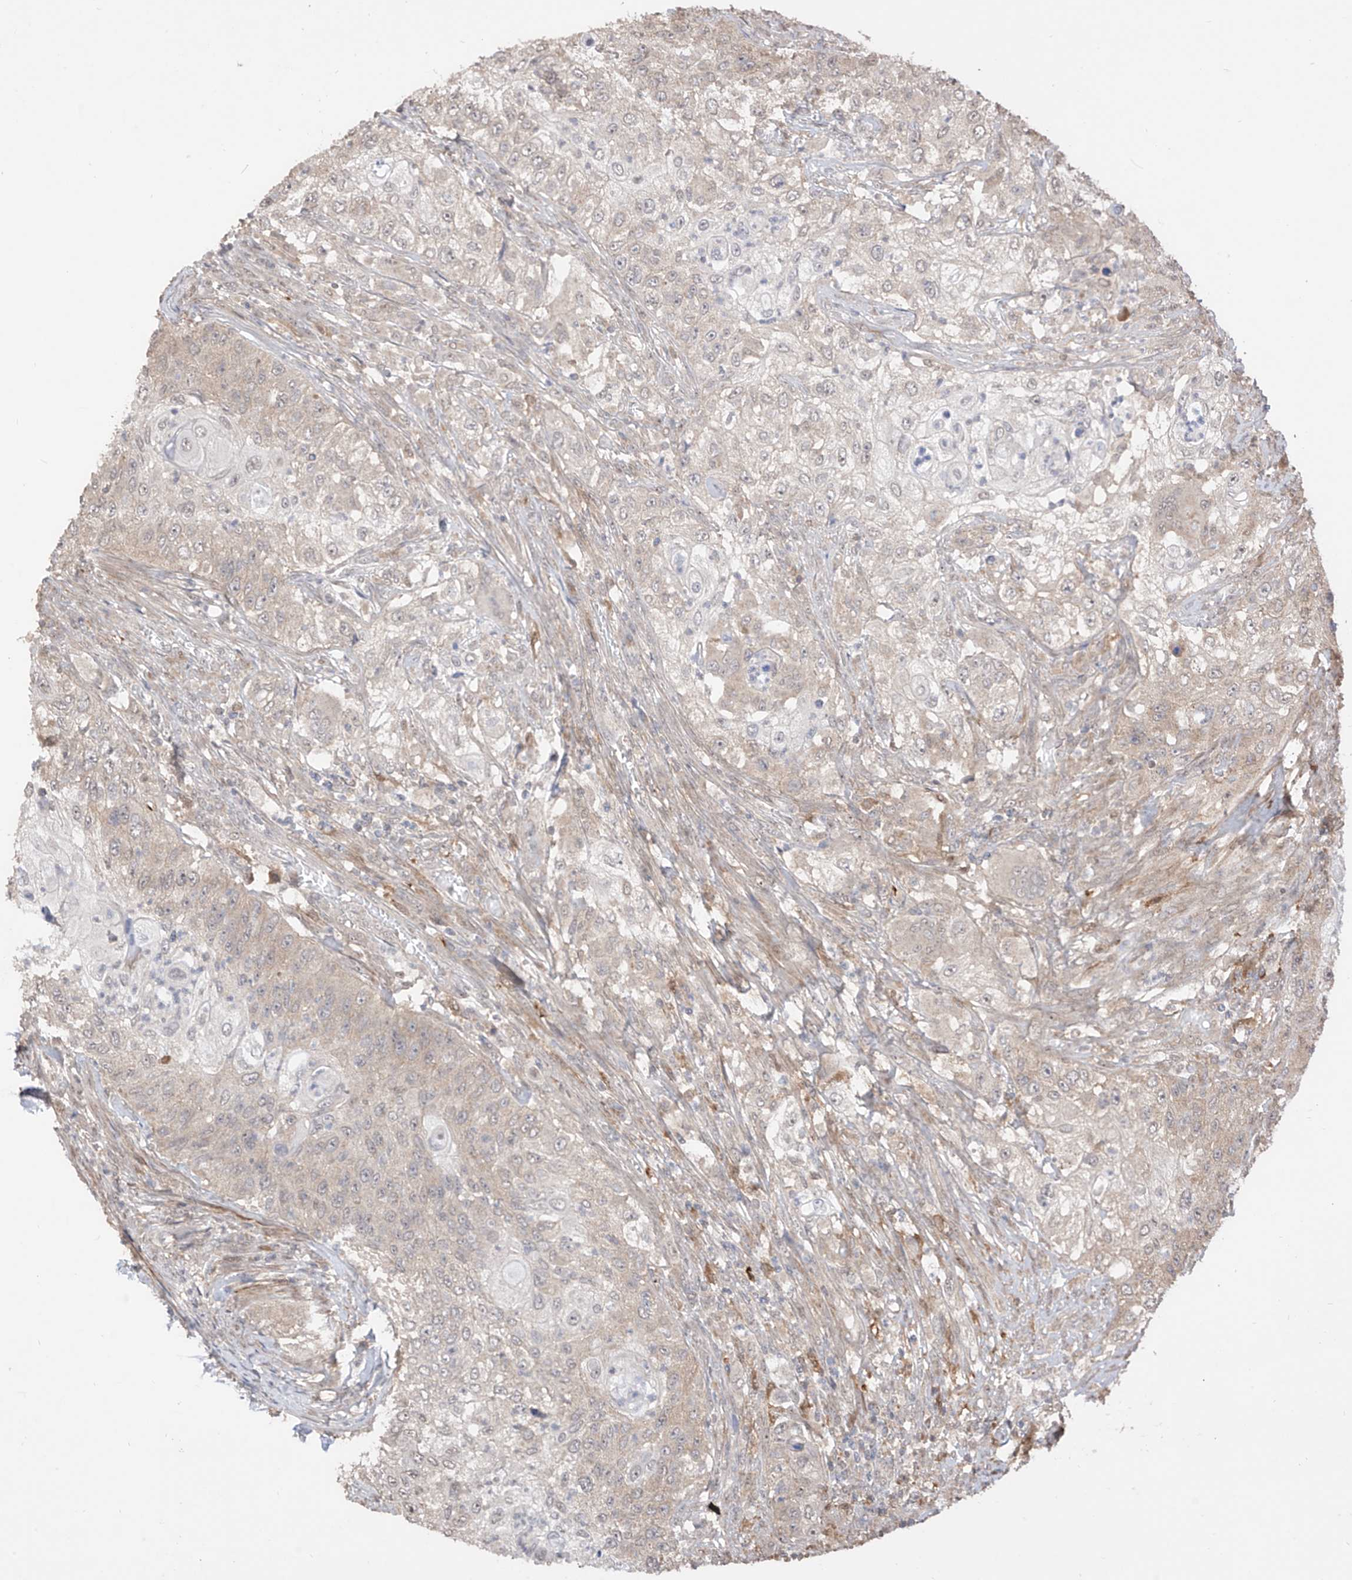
{"staining": {"intensity": "weak", "quantity": "<25%", "location": "cytoplasmic/membranous"}, "tissue": "urothelial cancer", "cell_type": "Tumor cells", "image_type": "cancer", "snomed": [{"axis": "morphology", "description": "Urothelial carcinoma, High grade"}, {"axis": "topography", "description": "Urinary bladder"}], "caption": "An immunohistochemistry (IHC) histopathology image of urothelial cancer is shown. There is no staining in tumor cells of urothelial cancer.", "gene": "LATS1", "patient": {"sex": "female", "age": 60}}